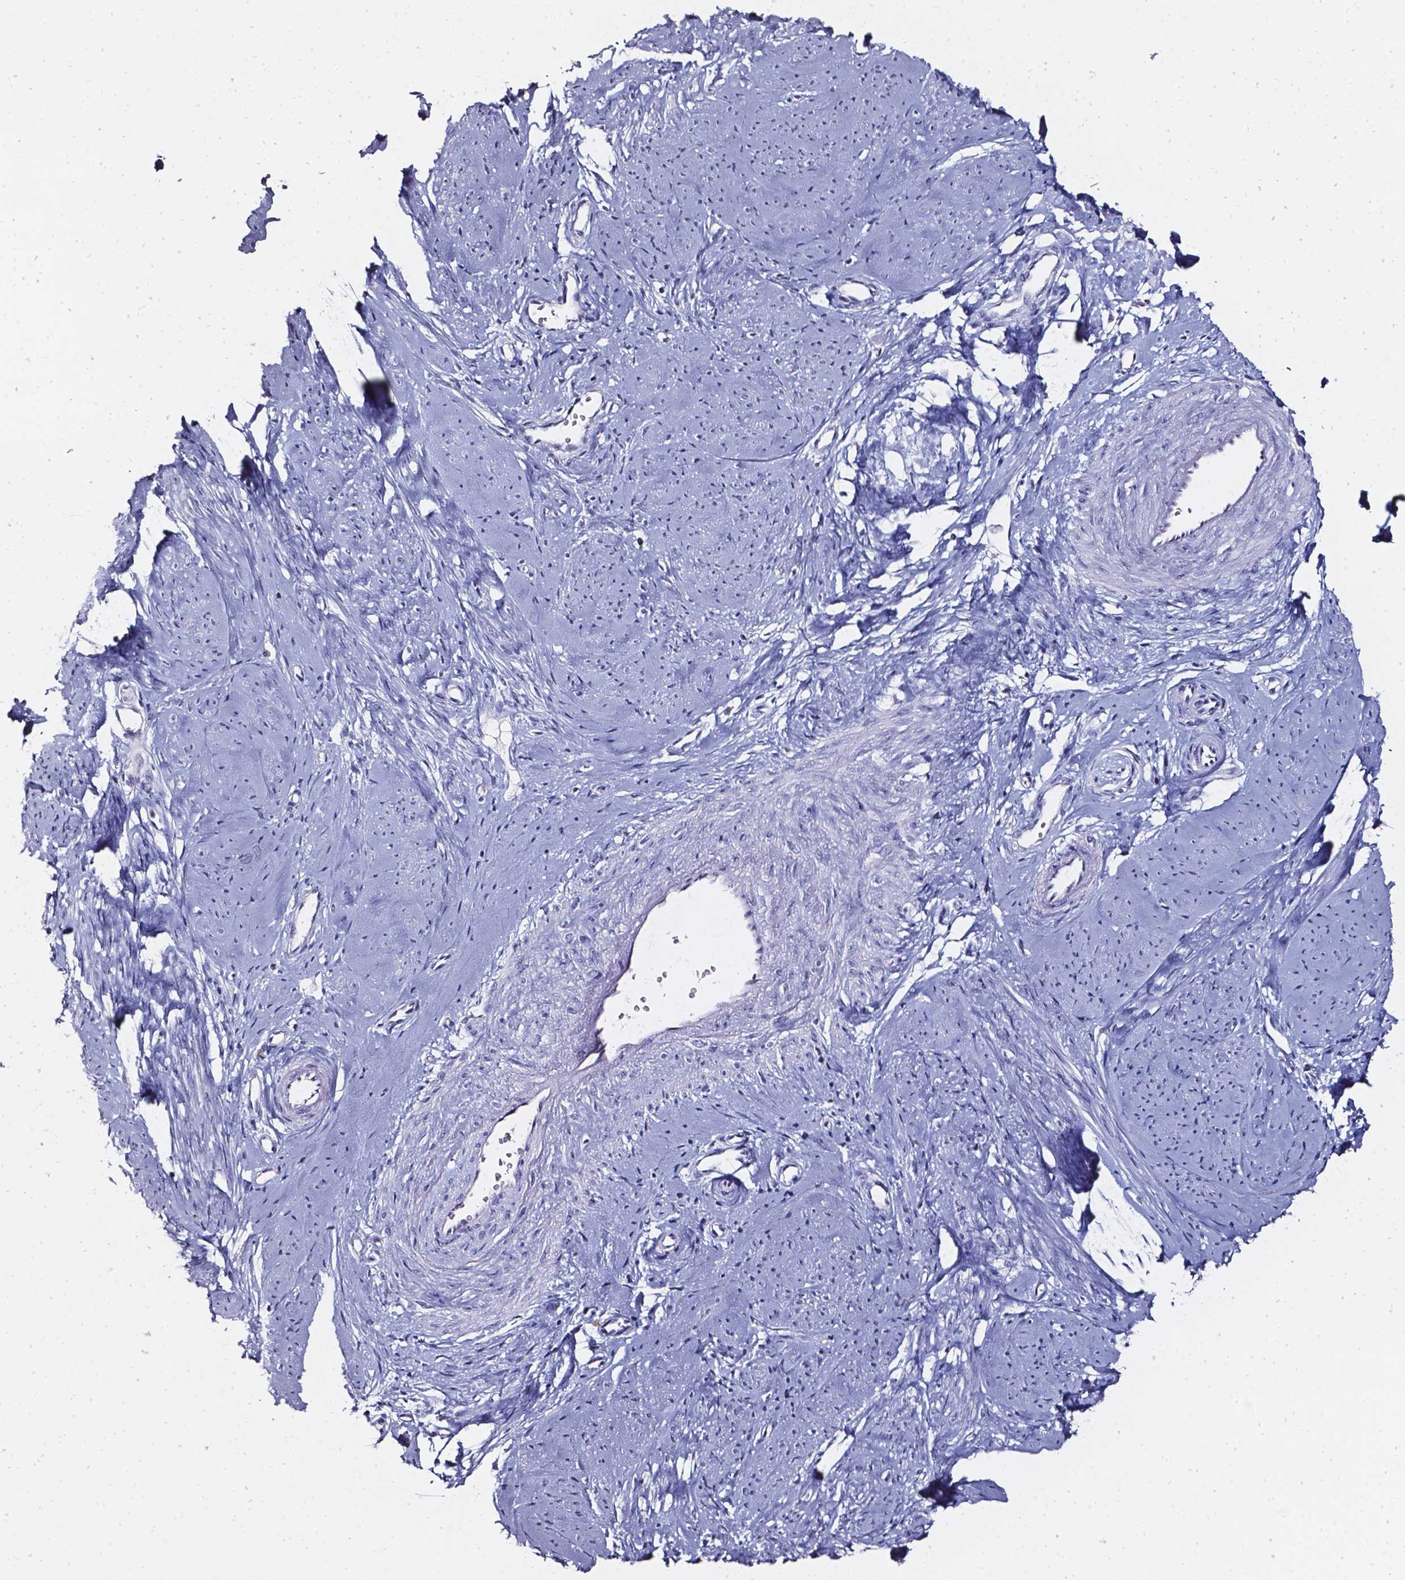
{"staining": {"intensity": "moderate", "quantity": "<25%", "location": "cytoplasmic/membranous,nuclear"}, "tissue": "smooth muscle", "cell_type": "Smooth muscle cells", "image_type": "normal", "snomed": [{"axis": "morphology", "description": "Normal tissue, NOS"}, {"axis": "topography", "description": "Smooth muscle"}], "caption": "A histopathology image of human smooth muscle stained for a protein exhibits moderate cytoplasmic/membranous,nuclear brown staining in smooth muscle cells. (Brightfield microscopy of DAB IHC at high magnification).", "gene": "AKR1B10", "patient": {"sex": "female", "age": 48}}